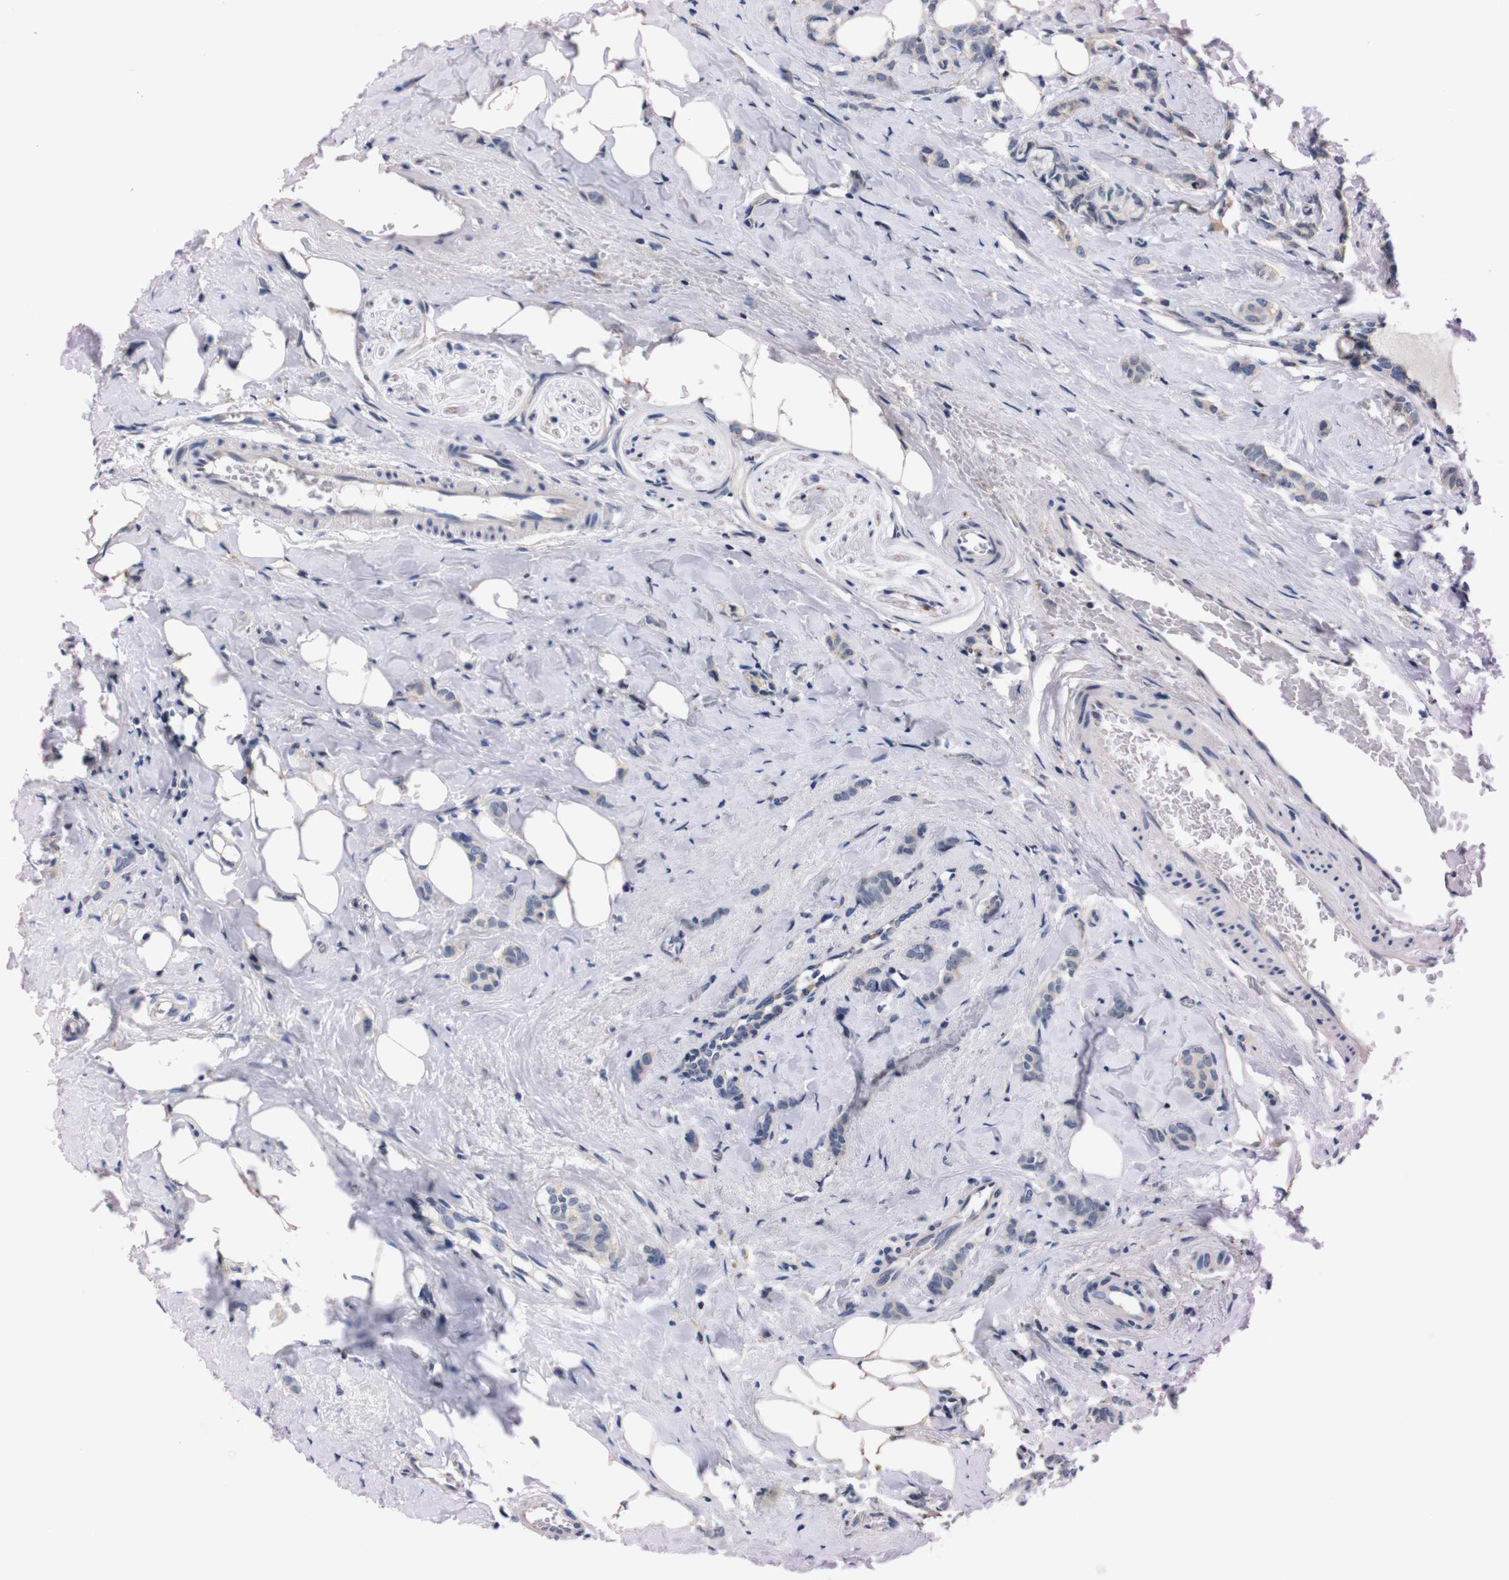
{"staining": {"intensity": "negative", "quantity": "none", "location": "none"}, "tissue": "breast cancer", "cell_type": "Tumor cells", "image_type": "cancer", "snomed": [{"axis": "morphology", "description": "Lobular carcinoma"}, {"axis": "topography", "description": "Breast"}], "caption": "Immunohistochemistry (IHC) of human breast lobular carcinoma shows no positivity in tumor cells. Brightfield microscopy of immunohistochemistry (IHC) stained with DAB (brown) and hematoxylin (blue), captured at high magnification.", "gene": "TNFRSF21", "patient": {"sex": "female", "age": 60}}